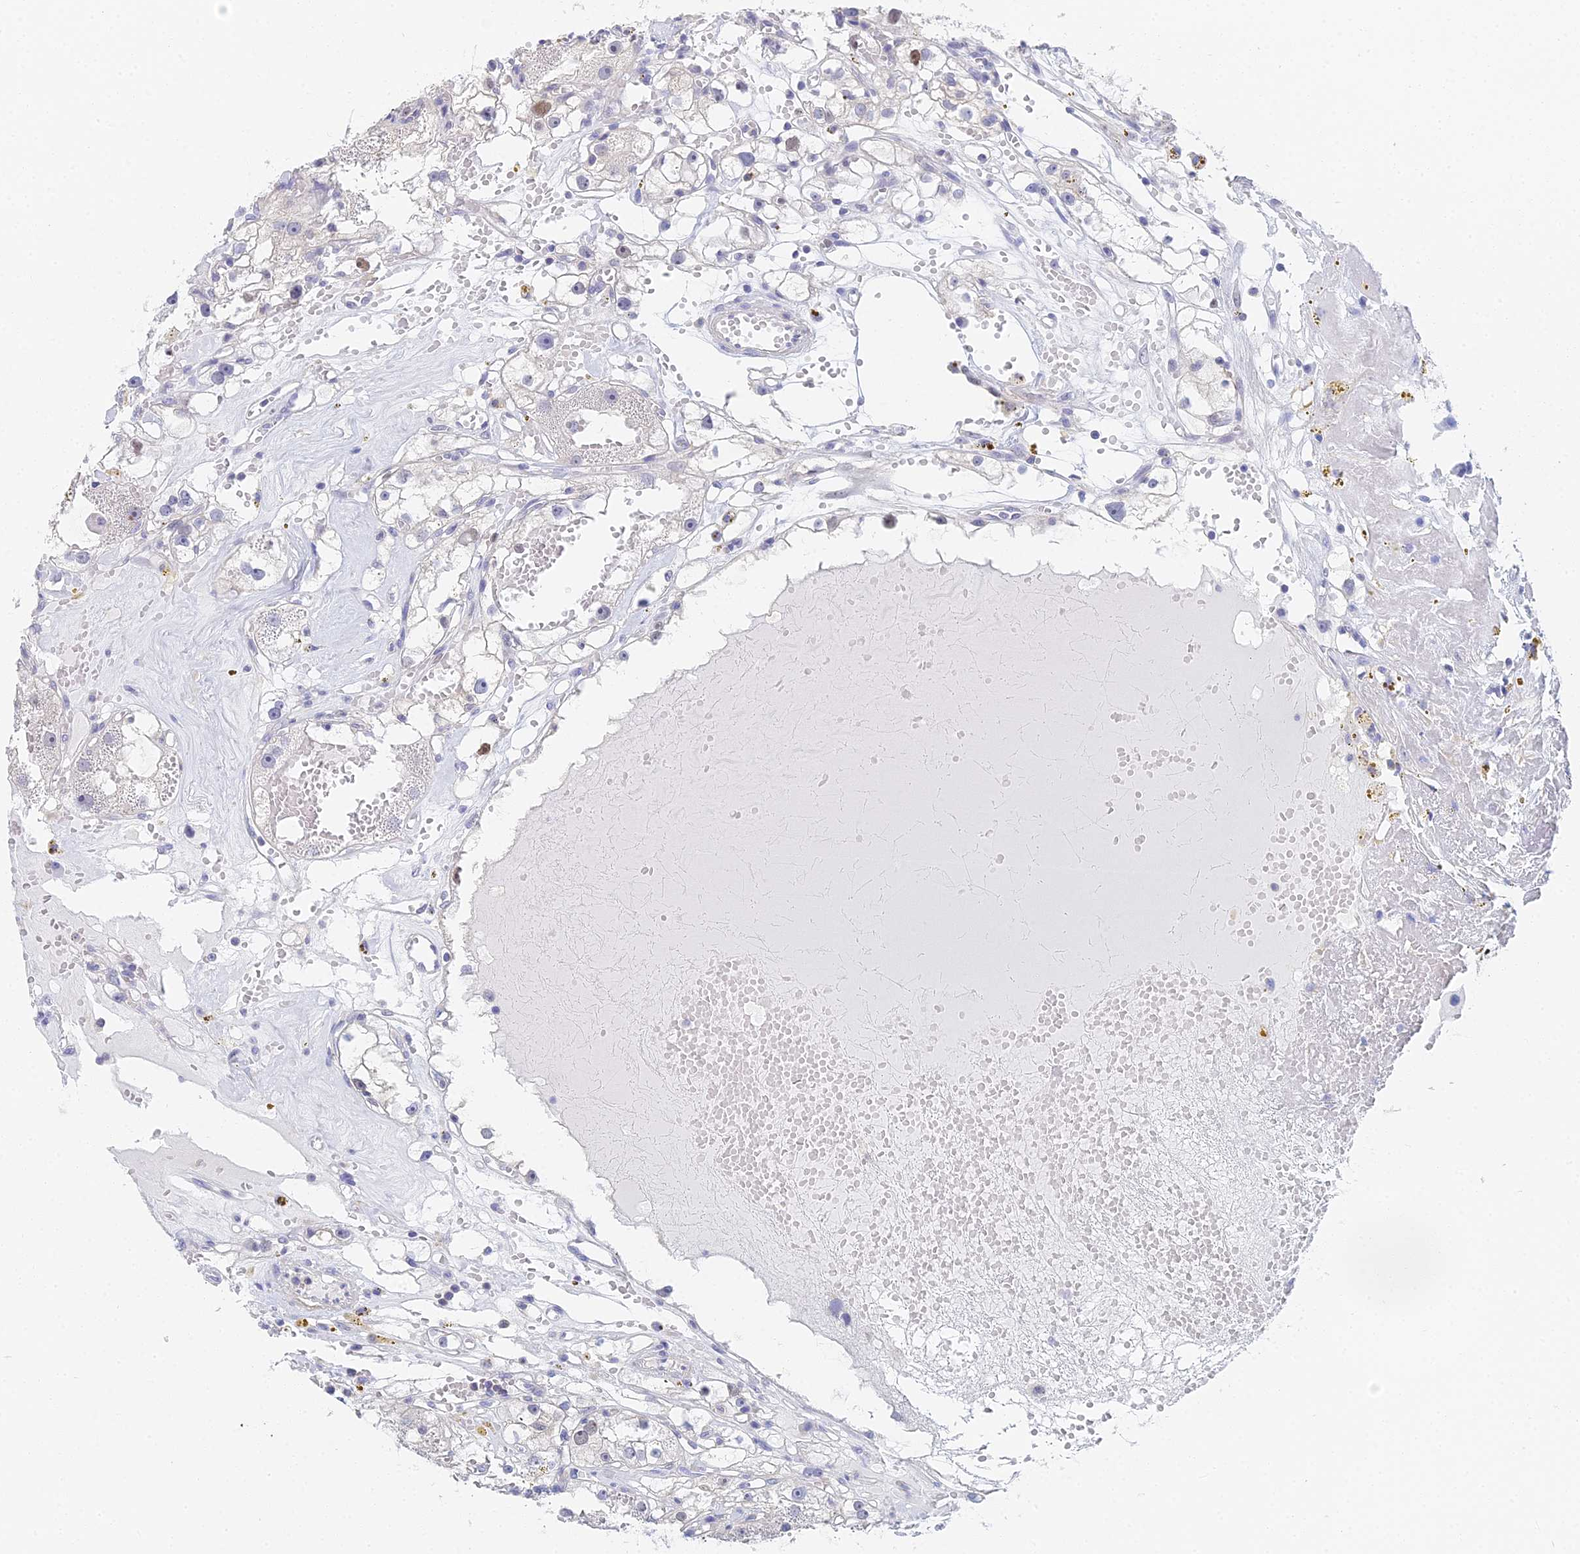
{"staining": {"intensity": "negative", "quantity": "none", "location": "none"}, "tissue": "renal cancer", "cell_type": "Tumor cells", "image_type": "cancer", "snomed": [{"axis": "morphology", "description": "Adenocarcinoma, NOS"}, {"axis": "topography", "description": "Kidney"}], "caption": "There is no significant expression in tumor cells of adenocarcinoma (renal). The staining is performed using DAB (3,3'-diaminobenzidine) brown chromogen with nuclei counter-stained in using hematoxylin.", "gene": "MCM2", "patient": {"sex": "male", "age": 56}}